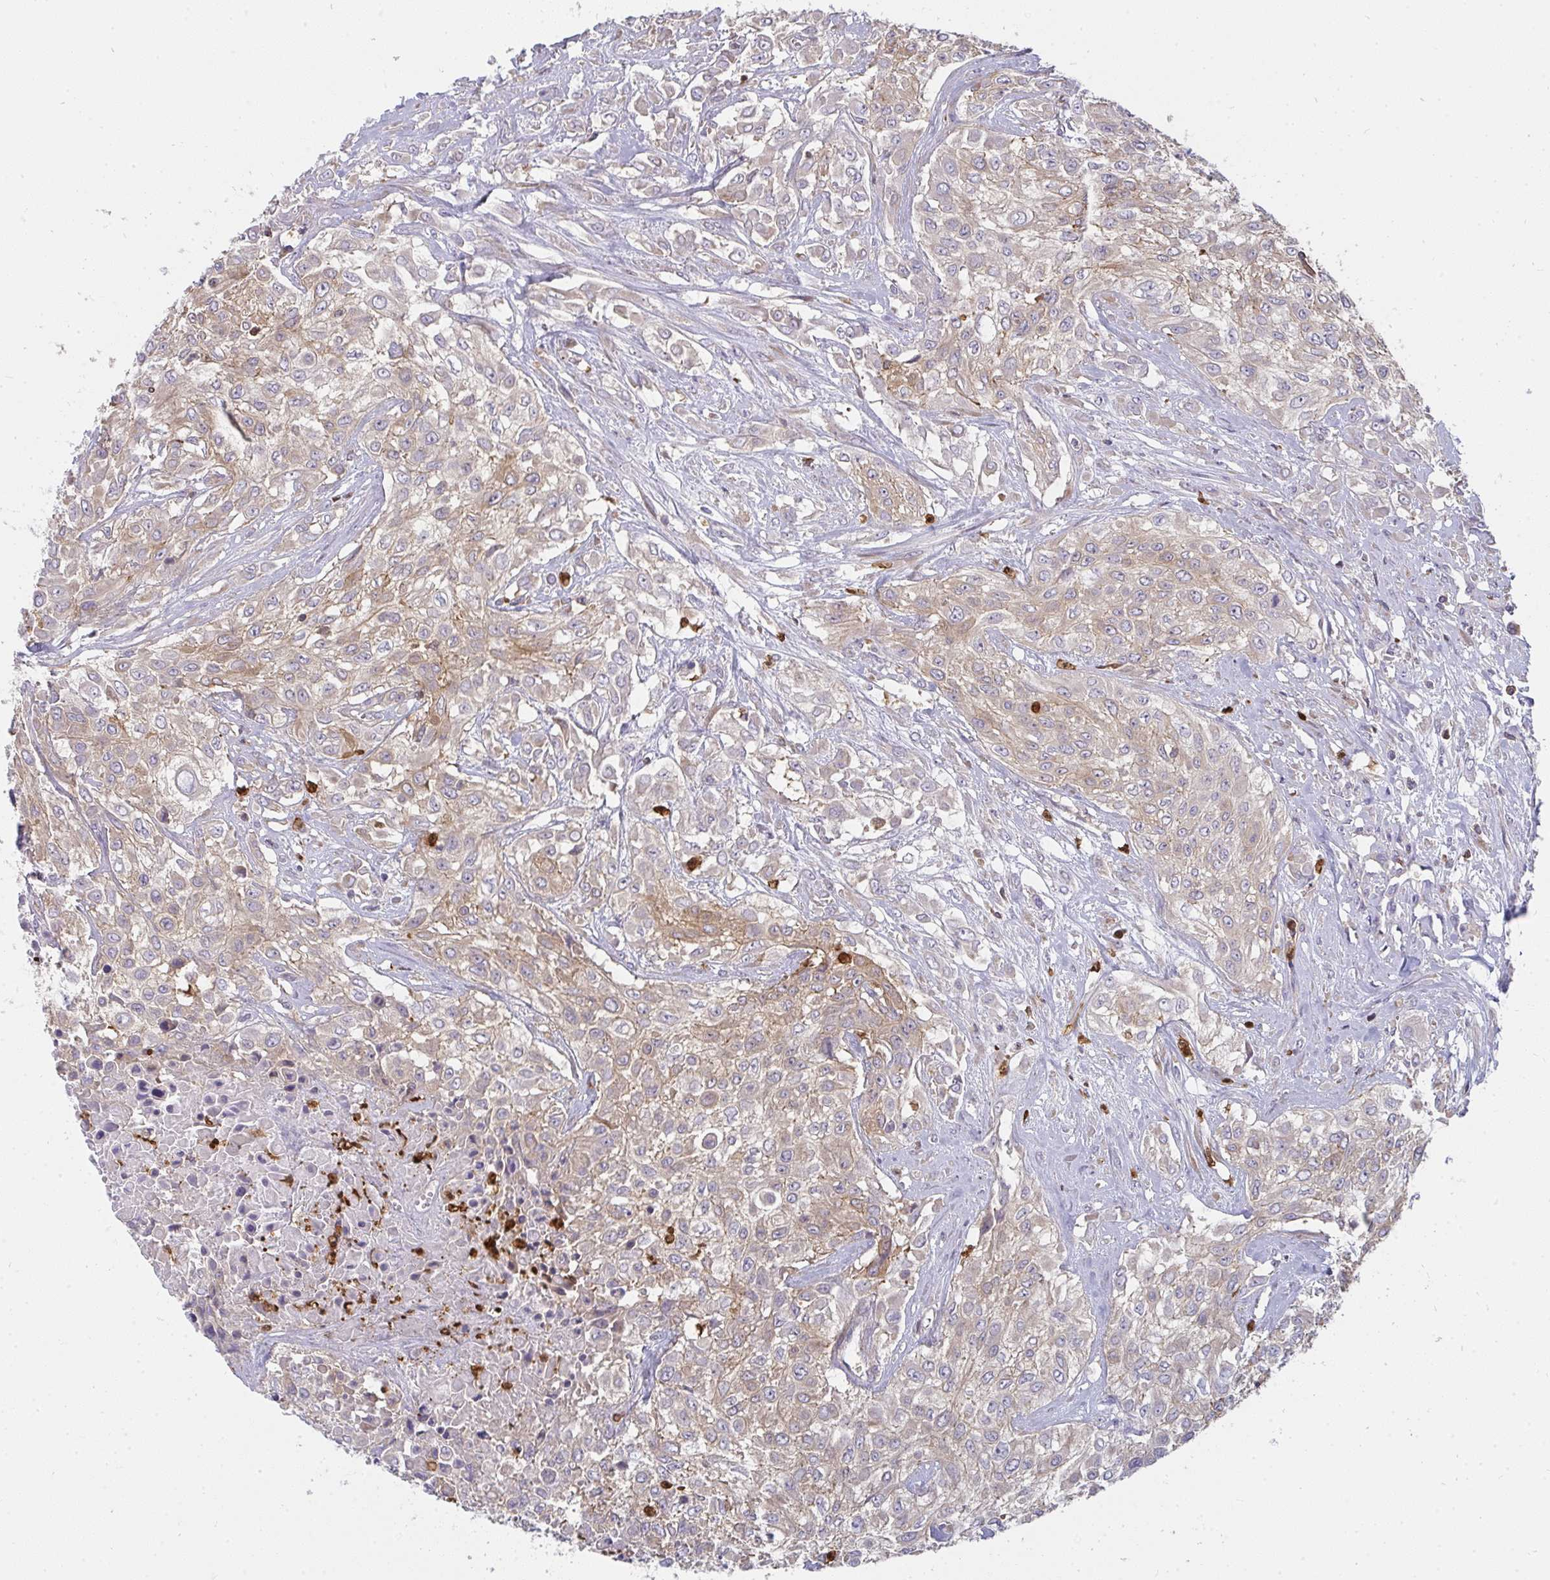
{"staining": {"intensity": "weak", "quantity": ">75%", "location": "cytoplasmic/membranous"}, "tissue": "urothelial cancer", "cell_type": "Tumor cells", "image_type": "cancer", "snomed": [{"axis": "morphology", "description": "Urothelial carcinoma, High grade"}, {"axis": "topography", "description": "Urinary bladder"}], "caption": "High-power microscopy captured an immunohistochemistry micrograph of high-grade urothelial carcinoma, revealing weak cytoplasmic/membranous expression in approximately >75% of tumor cells. Immunohistochemistry stains the protein of interest in brown and the nuclei are stained blue.", "gene": "CSF3R", "patient": {"sex": "male", "age": 57}}